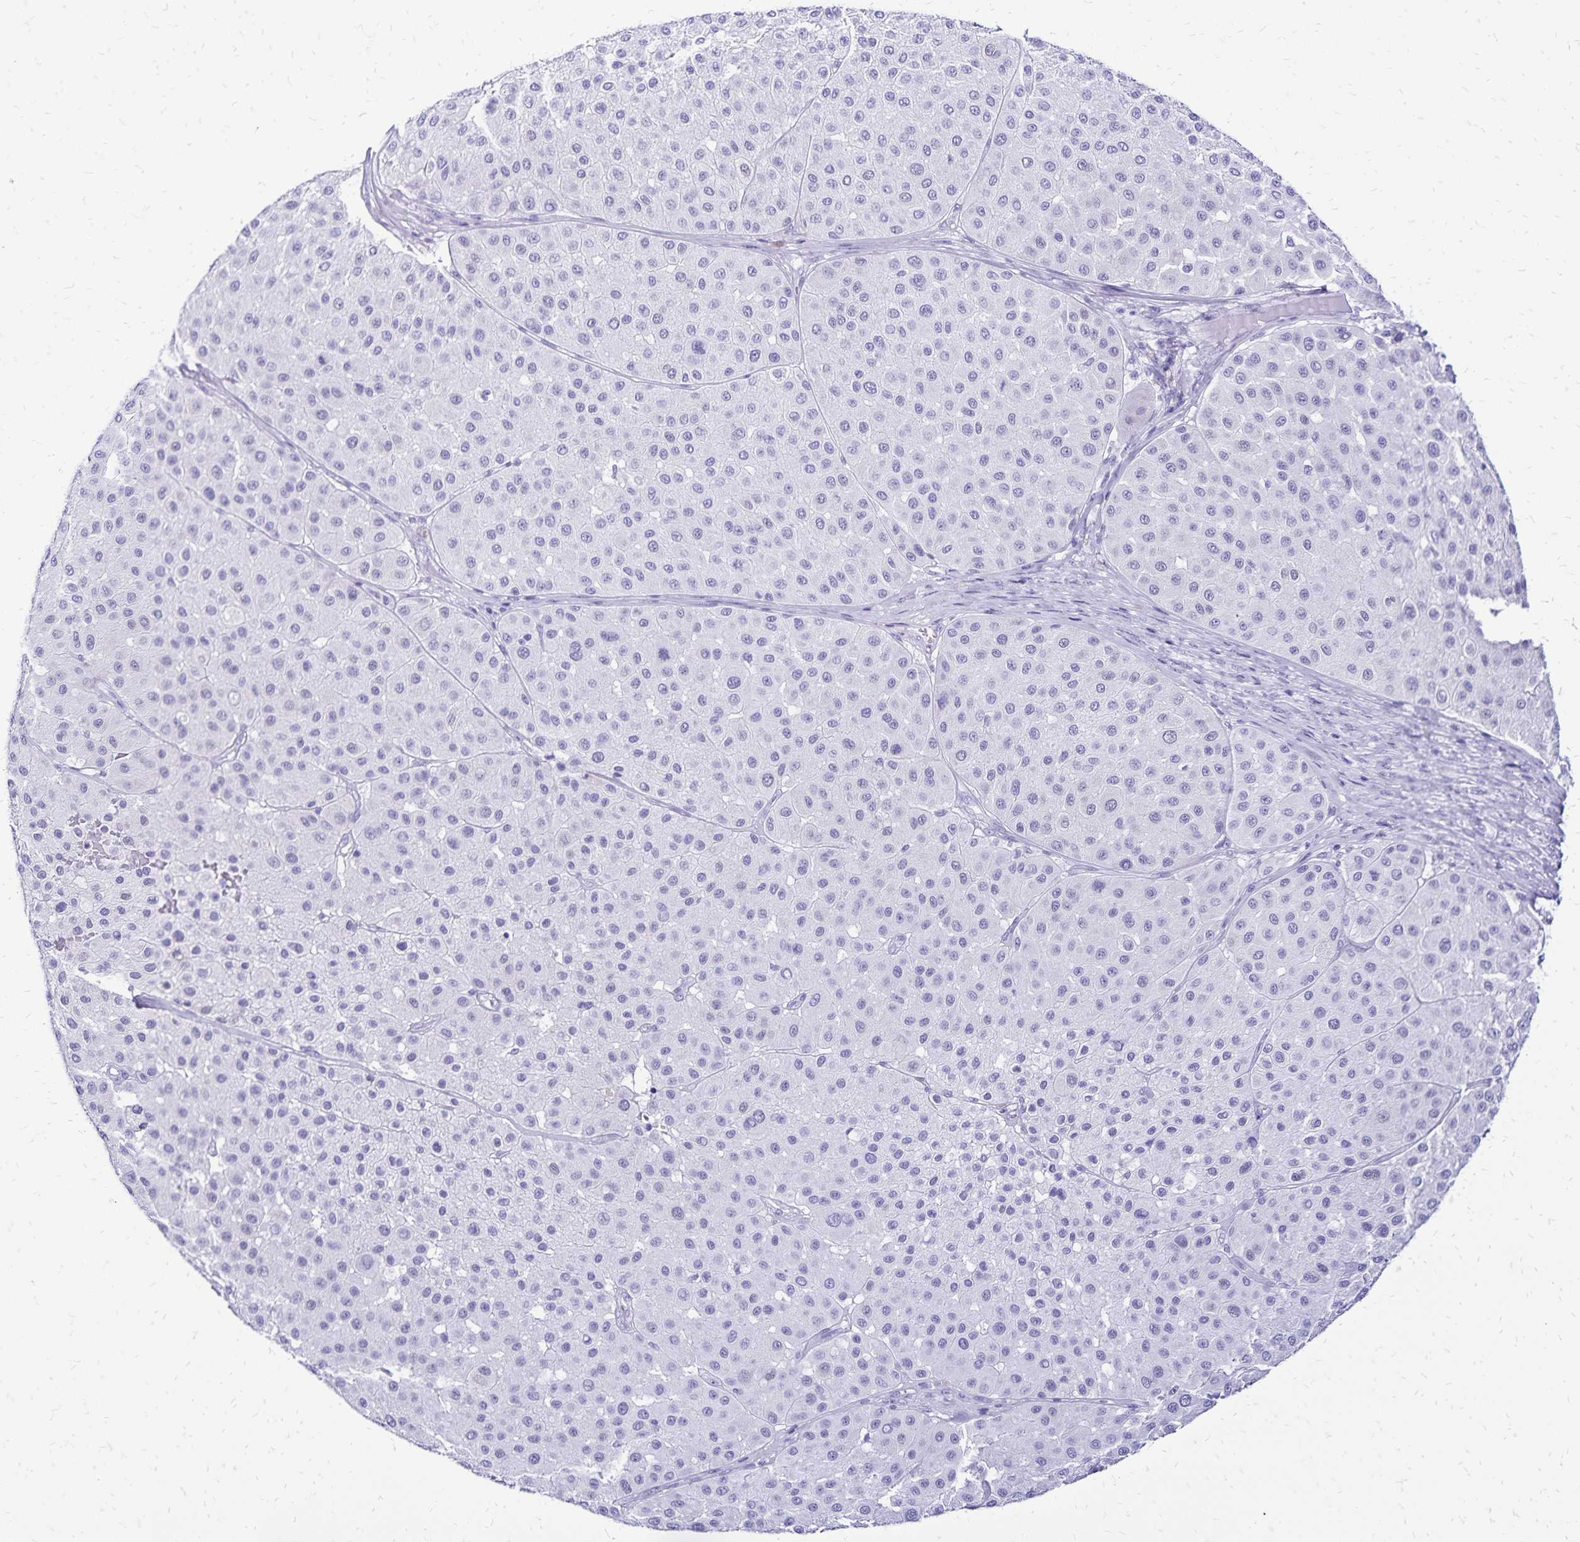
{"staining": {"intensity": "negative", "quantity": "none", "location": "none"}, "tissue": "melanoma", "cell_type": "Tumor cells", "image_type": "cancer", "snomed": [{"axis": "morphology", "description": "Malignant melanoma, Metastatic site"}, {"axis": "topography", "description": "Smooth muscle"}], "caption": "Protein analysis of malignant melanoma (metastatic site) exhibits no significant expression in tumor cells.", "gene": "LIN28B", "patient": {"sex": "male", "age": 41}}